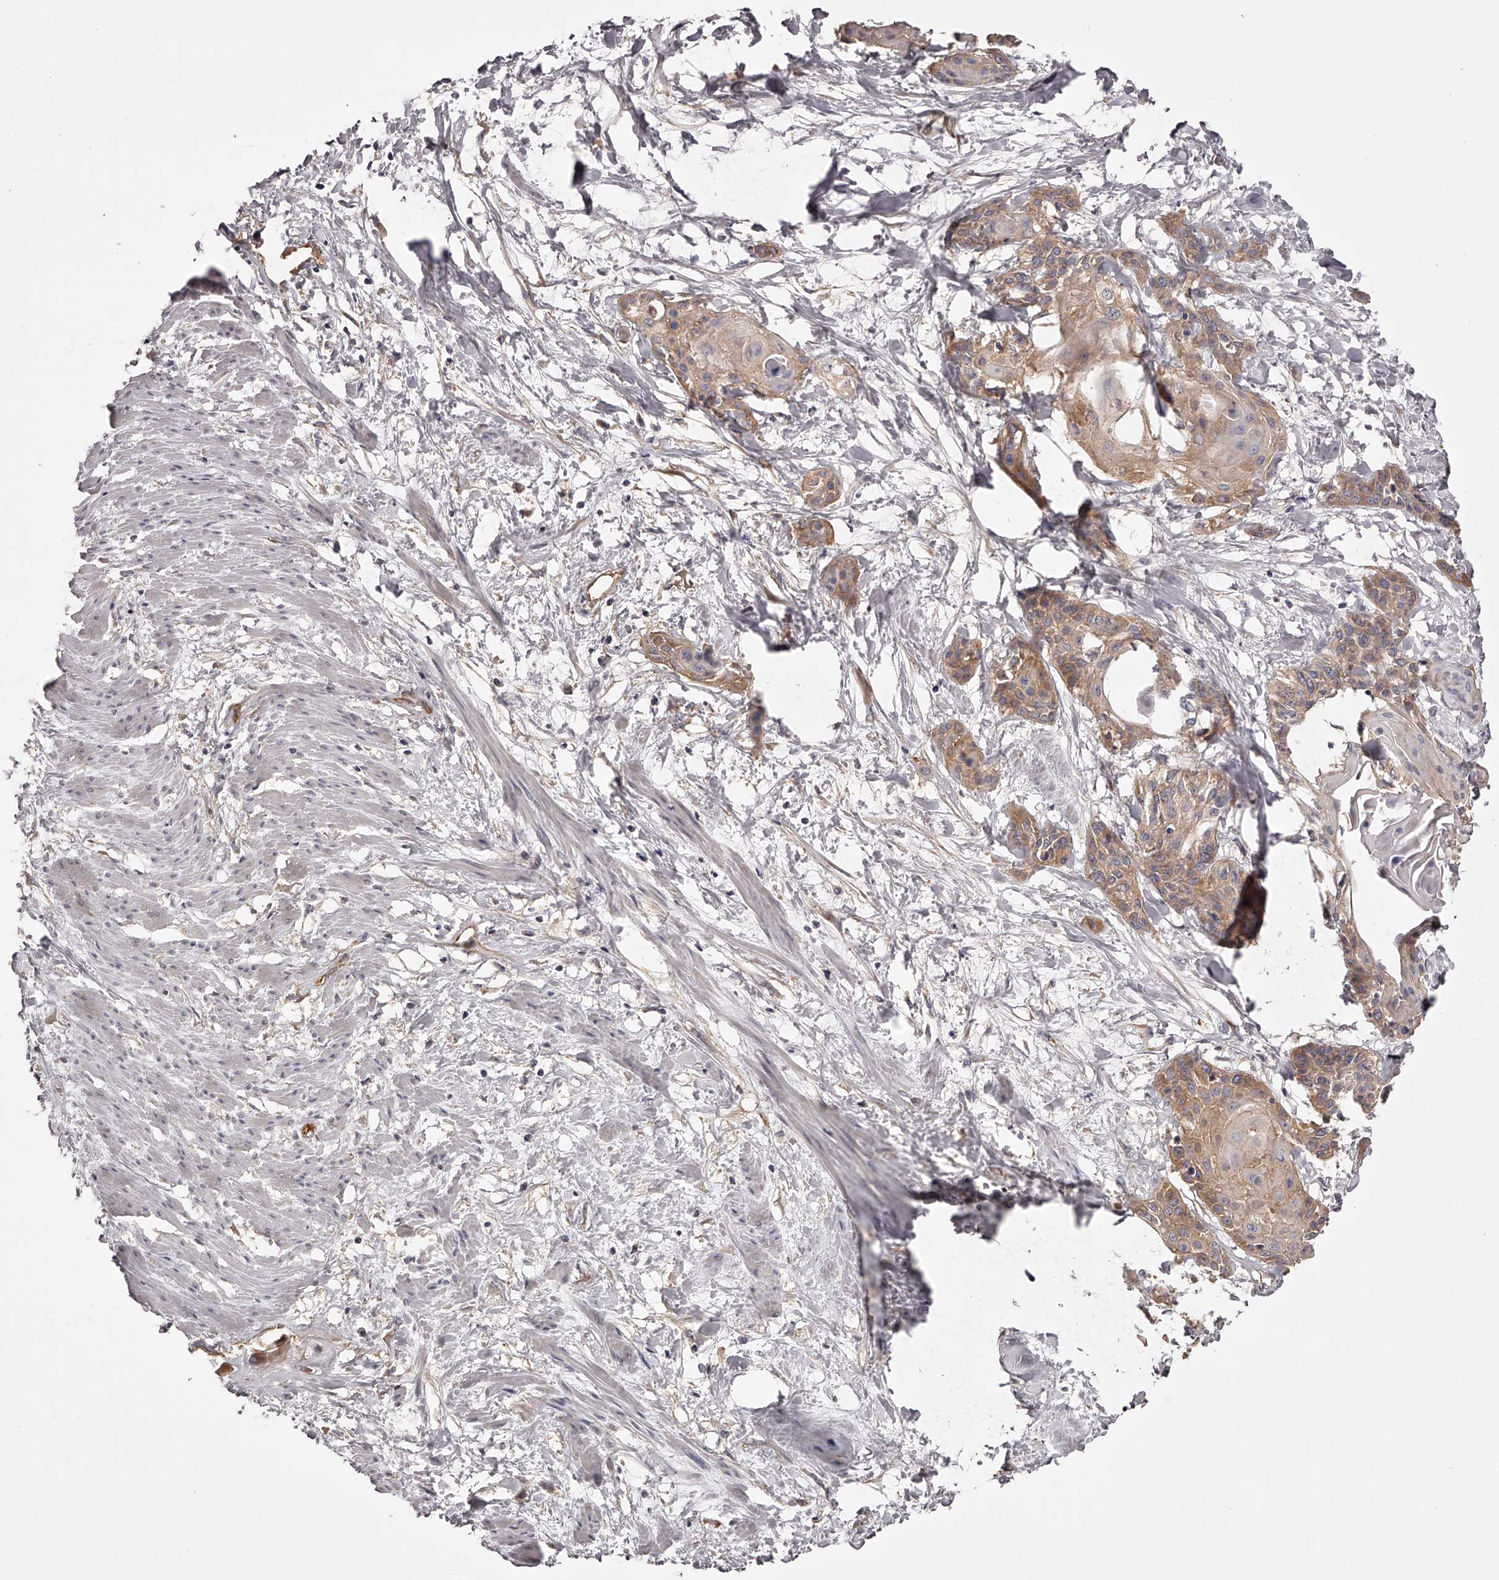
{"staining": {"intensity": "weak", "quantity": ">75%", "location": "cytoplasmic/membranous"}, "tissue": "cervical cancer", "cell_type": "Tumor cells", "image_type": "cancer", "snomed": [{"axis": "morphology", "description": "Squamous cell carcinoma, NOS"}, {"axis": "topography", "description": "Cervix"}], "caption": "This micrograph shows immunohistochemistry staining of cervical cancer (squamous cell carcinoma), with low weak cytoplasmic/membranous expression in approximately >75% of tumor cells.", "gene": "LTV1", "patient": {"sex": "female", "age": 57}}